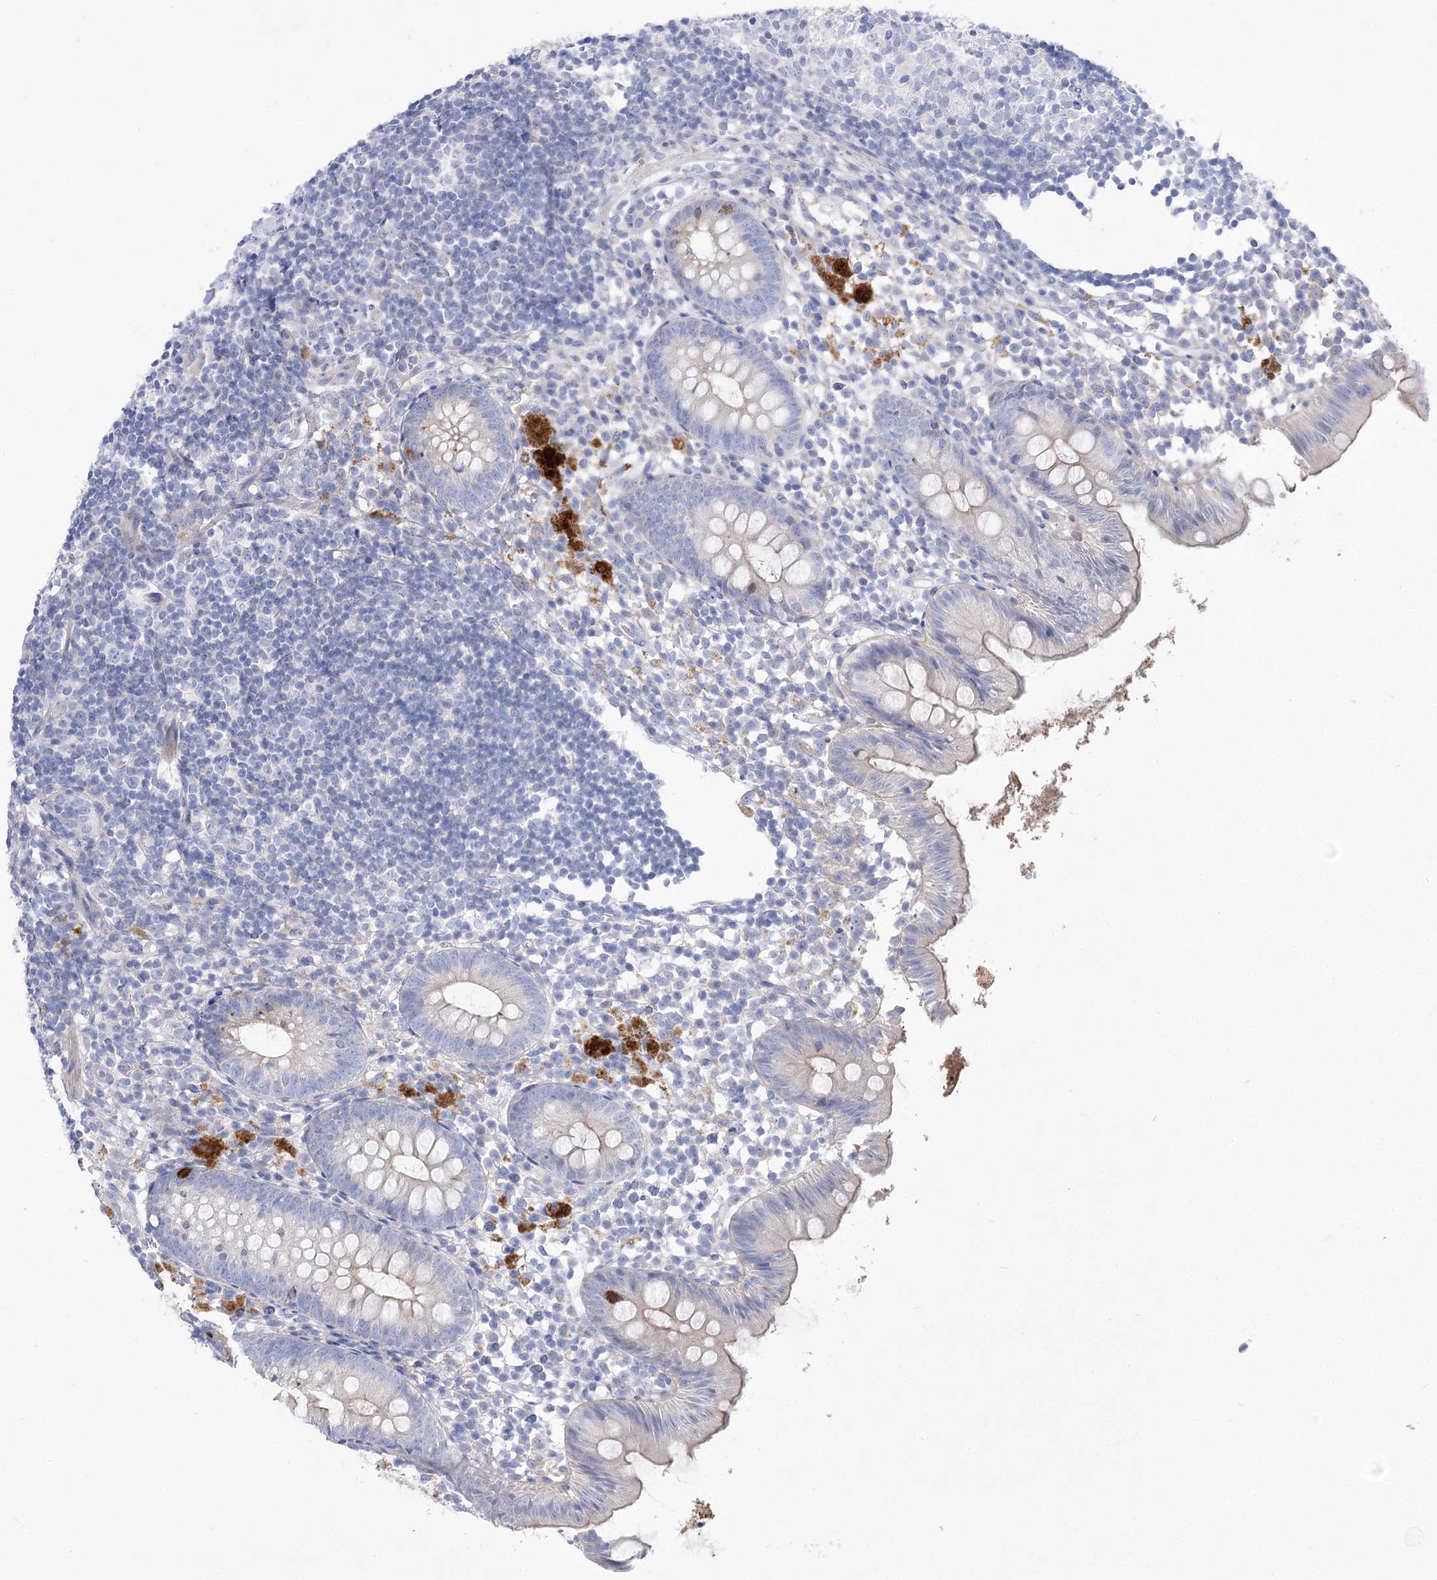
{"staining": {"intensity": "negative", "quantity": "none", "location": "none"}, "tissue": "appendix", "cell_type": "Glandular cells", "image_type": "normal", "snomed": [{"axis": "morphology", "description": "Normal tissue, NOS"}, {"axis": "topography", "description": "Appendix"}], "caption": "This is an immunohistochemistry histopathology image of unremarkable appendix. There is no staining in glandular cells.", "gene": "LRRC14B", "patient": {"sex": "female", "age": 20}}